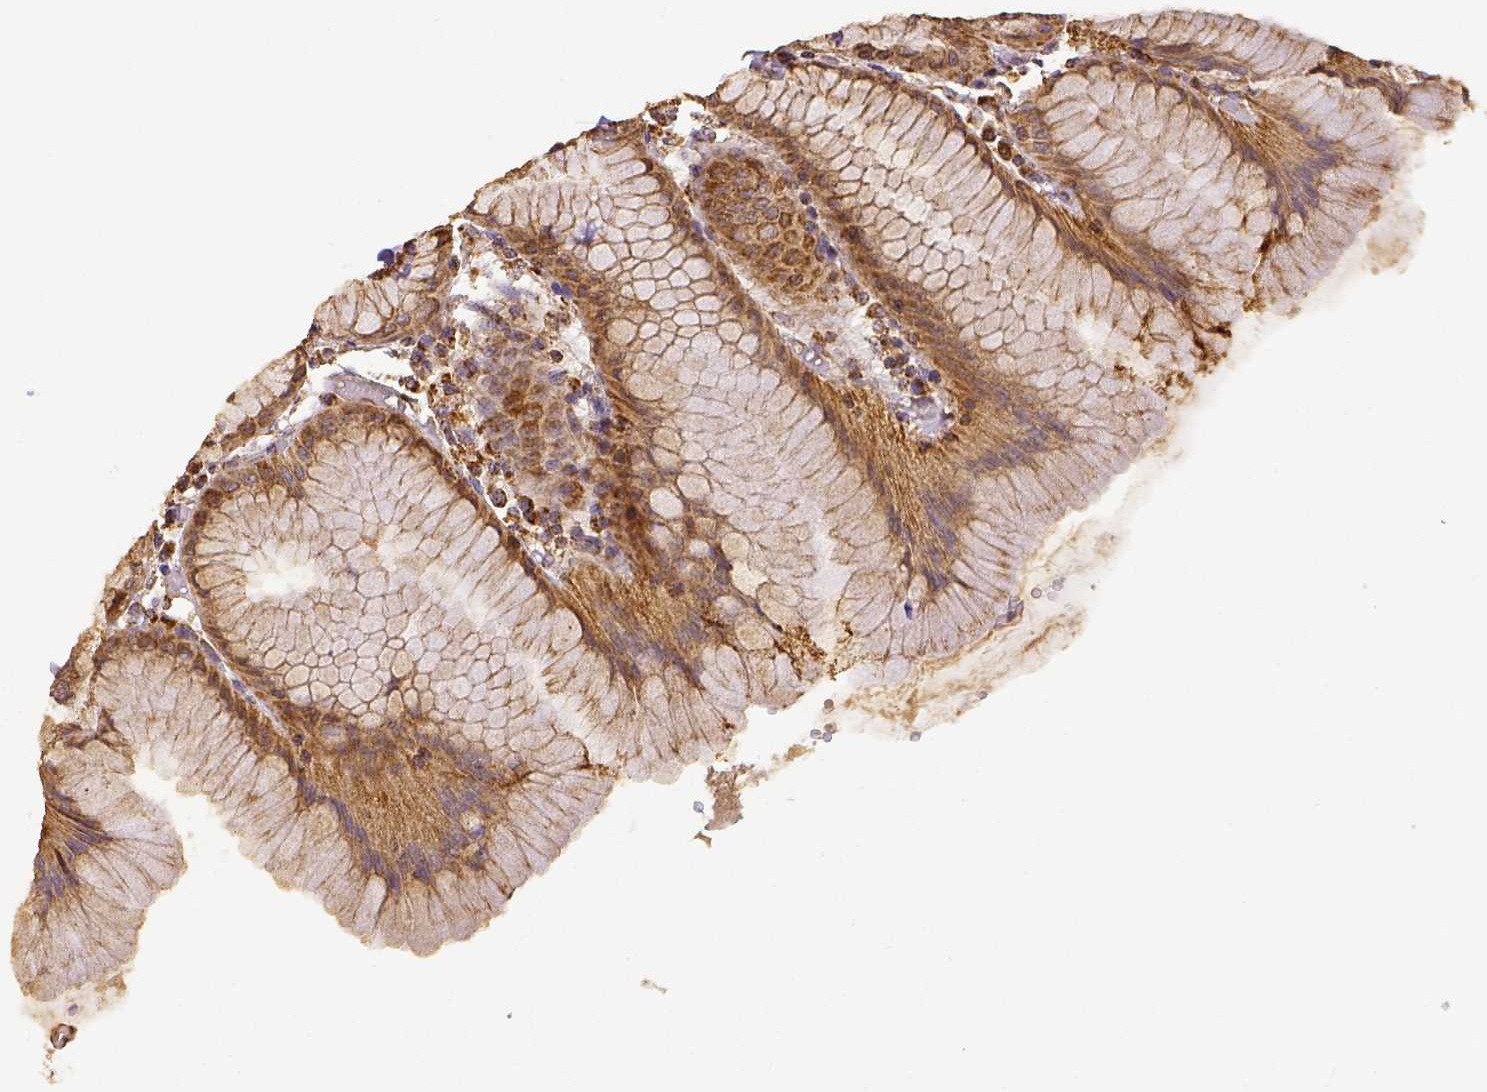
{"staining": {"intensity": "strong", "quantity": ">75%", "location": "cytoplasmic/membranous"}, "tissue": "stomach", "cell_type": "Glandular cells", "image_type": "normal", "snomed": [{"axis": "morphology", "description": "Normal tissue, NOS"}, {"axis": "topography", "description": "Stomach"}], "caption": "The photomicrograph exhibits staining of normal stomach, revealing strong cytoplasmic/membranous protein expression (brown color) within glandular cells. The protein of interest is shown in brown color, while the nuclei are stained blue.", "gene": "SDHB", "patient": {"sex": "female", "age": 57}}